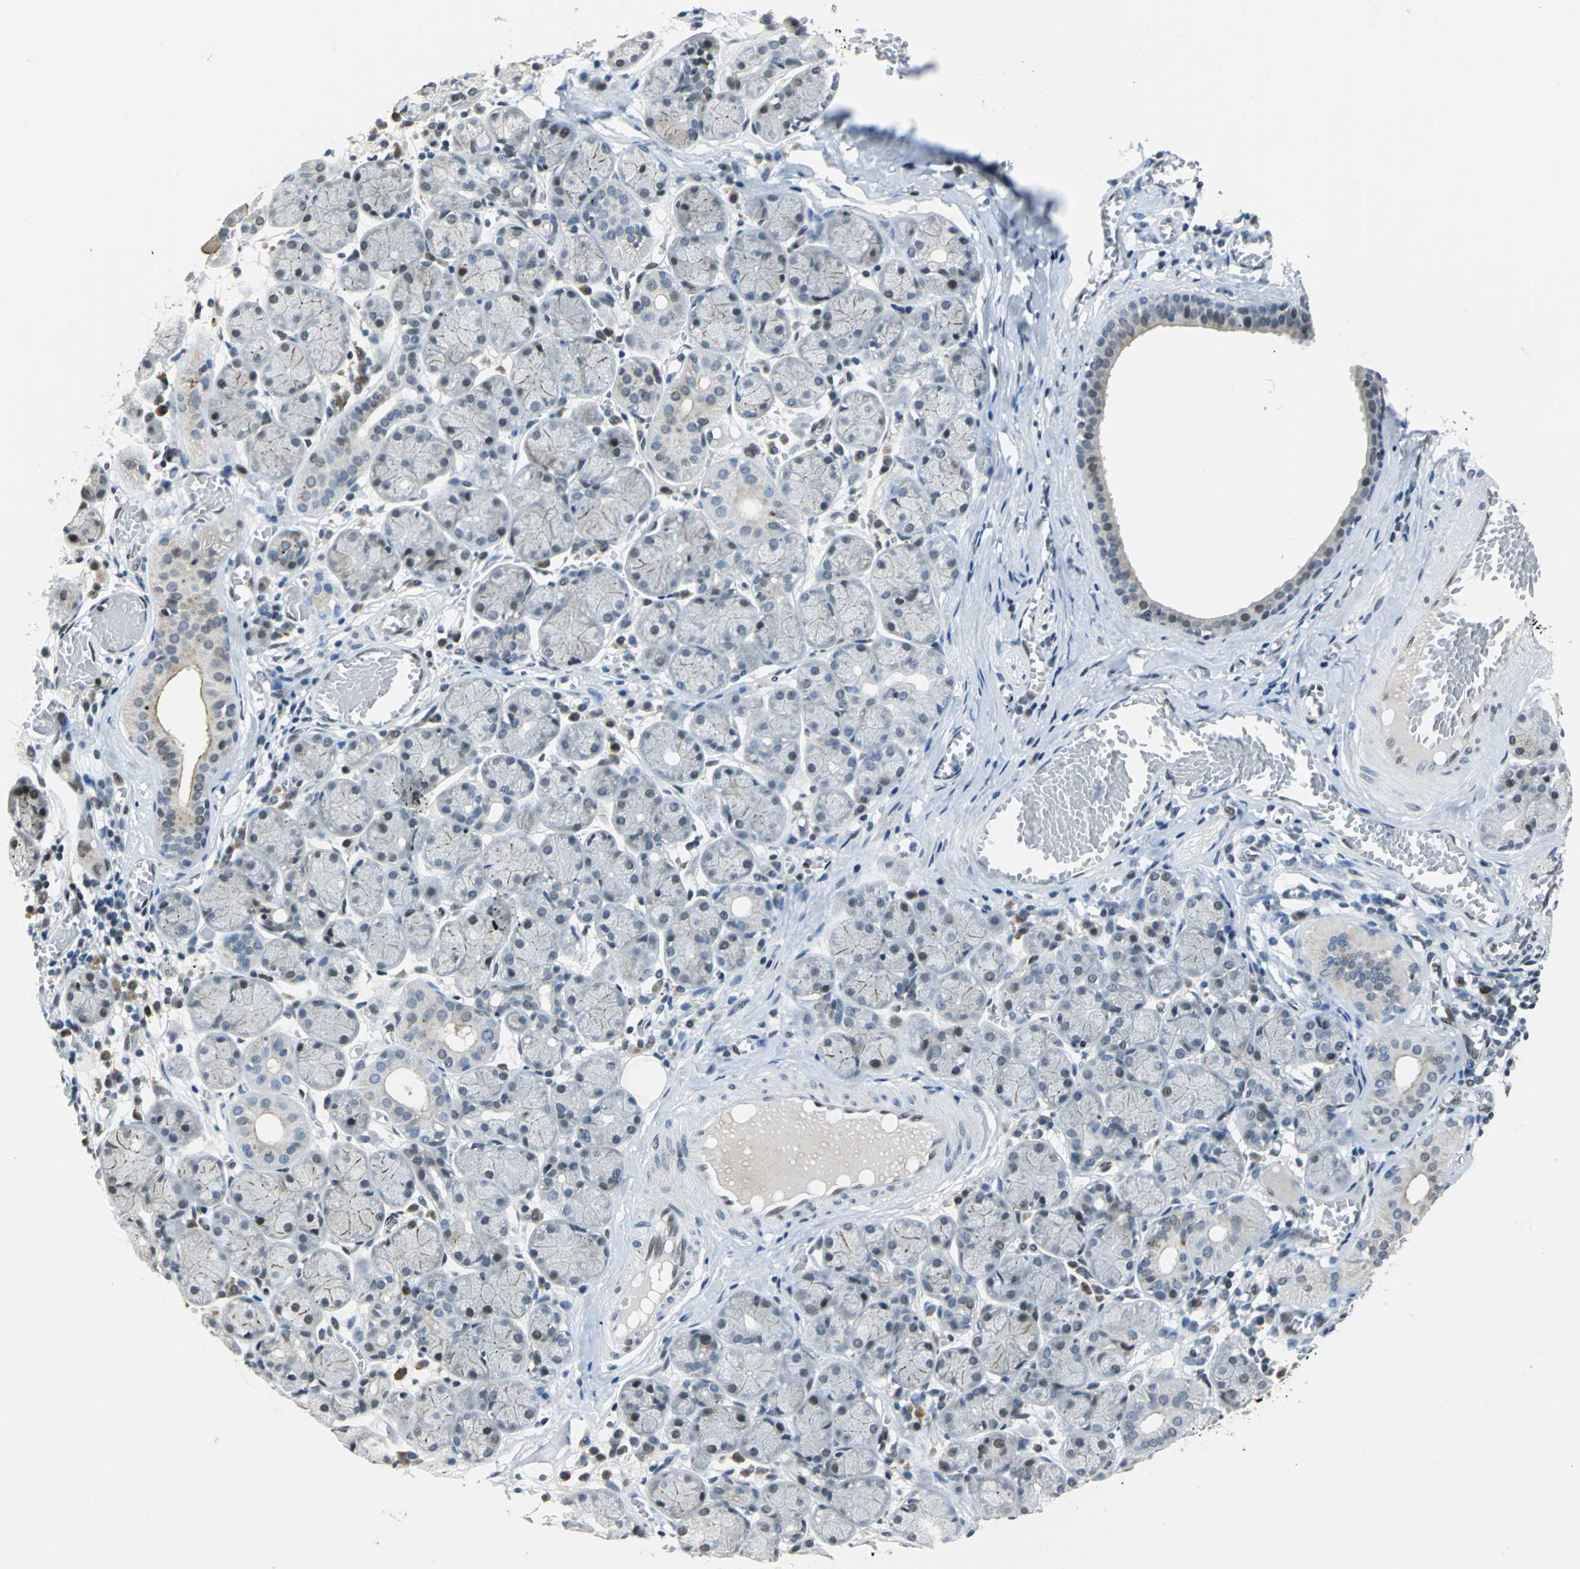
{"staining": {"intensity": "weak", "quantity": "<25%", "location": "cytoplasmic/membranous,nuclear"}, "tissue": "salivary gland", "cell_type": "Glandular cells", "image_type": "normal", "snomed": [{"axis": "morphology", "description": "Normal tissue, NOS"}, {"axis": "topography", "description": "Salivary gland"}], "caption": "Immunohistochemistry (IHC) photomicrograph of normal salivary gland: salivary gland stained with DAB exhibits no significant protein positivity in glandular cells.", "gene": "HCFC2", "patient": {"sex": "female", "age": 24}}